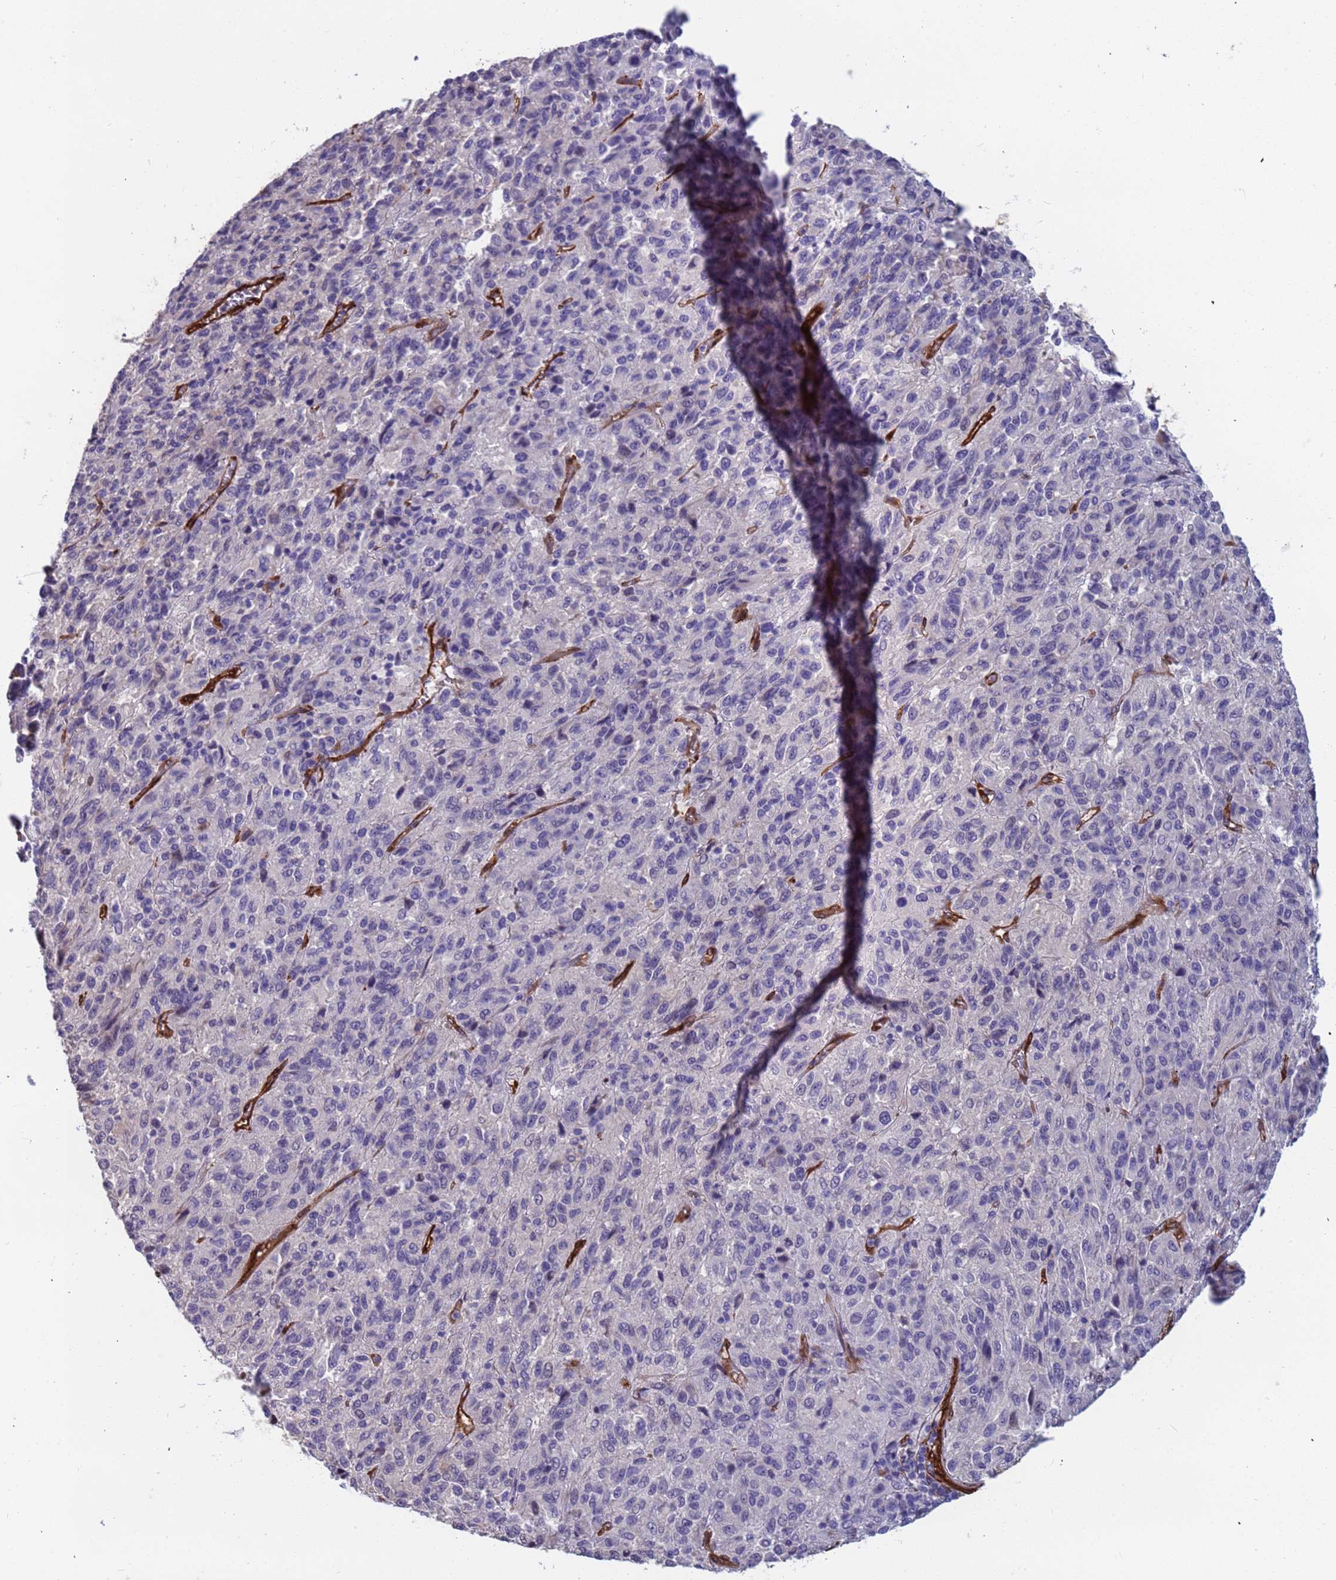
{"staining": {"intensity": "negative", "quantity": "none", "location": "none"}, "tissue": "melanoma", "cell_type": "Tumor cells", "image_type": "cancer", "snomed": [{"axis": "morphology", "description": "Malignant melanoma, Metastatic site"}, {"axis": "topography", "description": "Lung"}], "caption": "DAB immunohistochemical staining of malignant melanoma (metastatic site) displays no significant positivity in tumor cells.", "gene": "EHD2", "patient": {"sex": "male", "age": 64}}